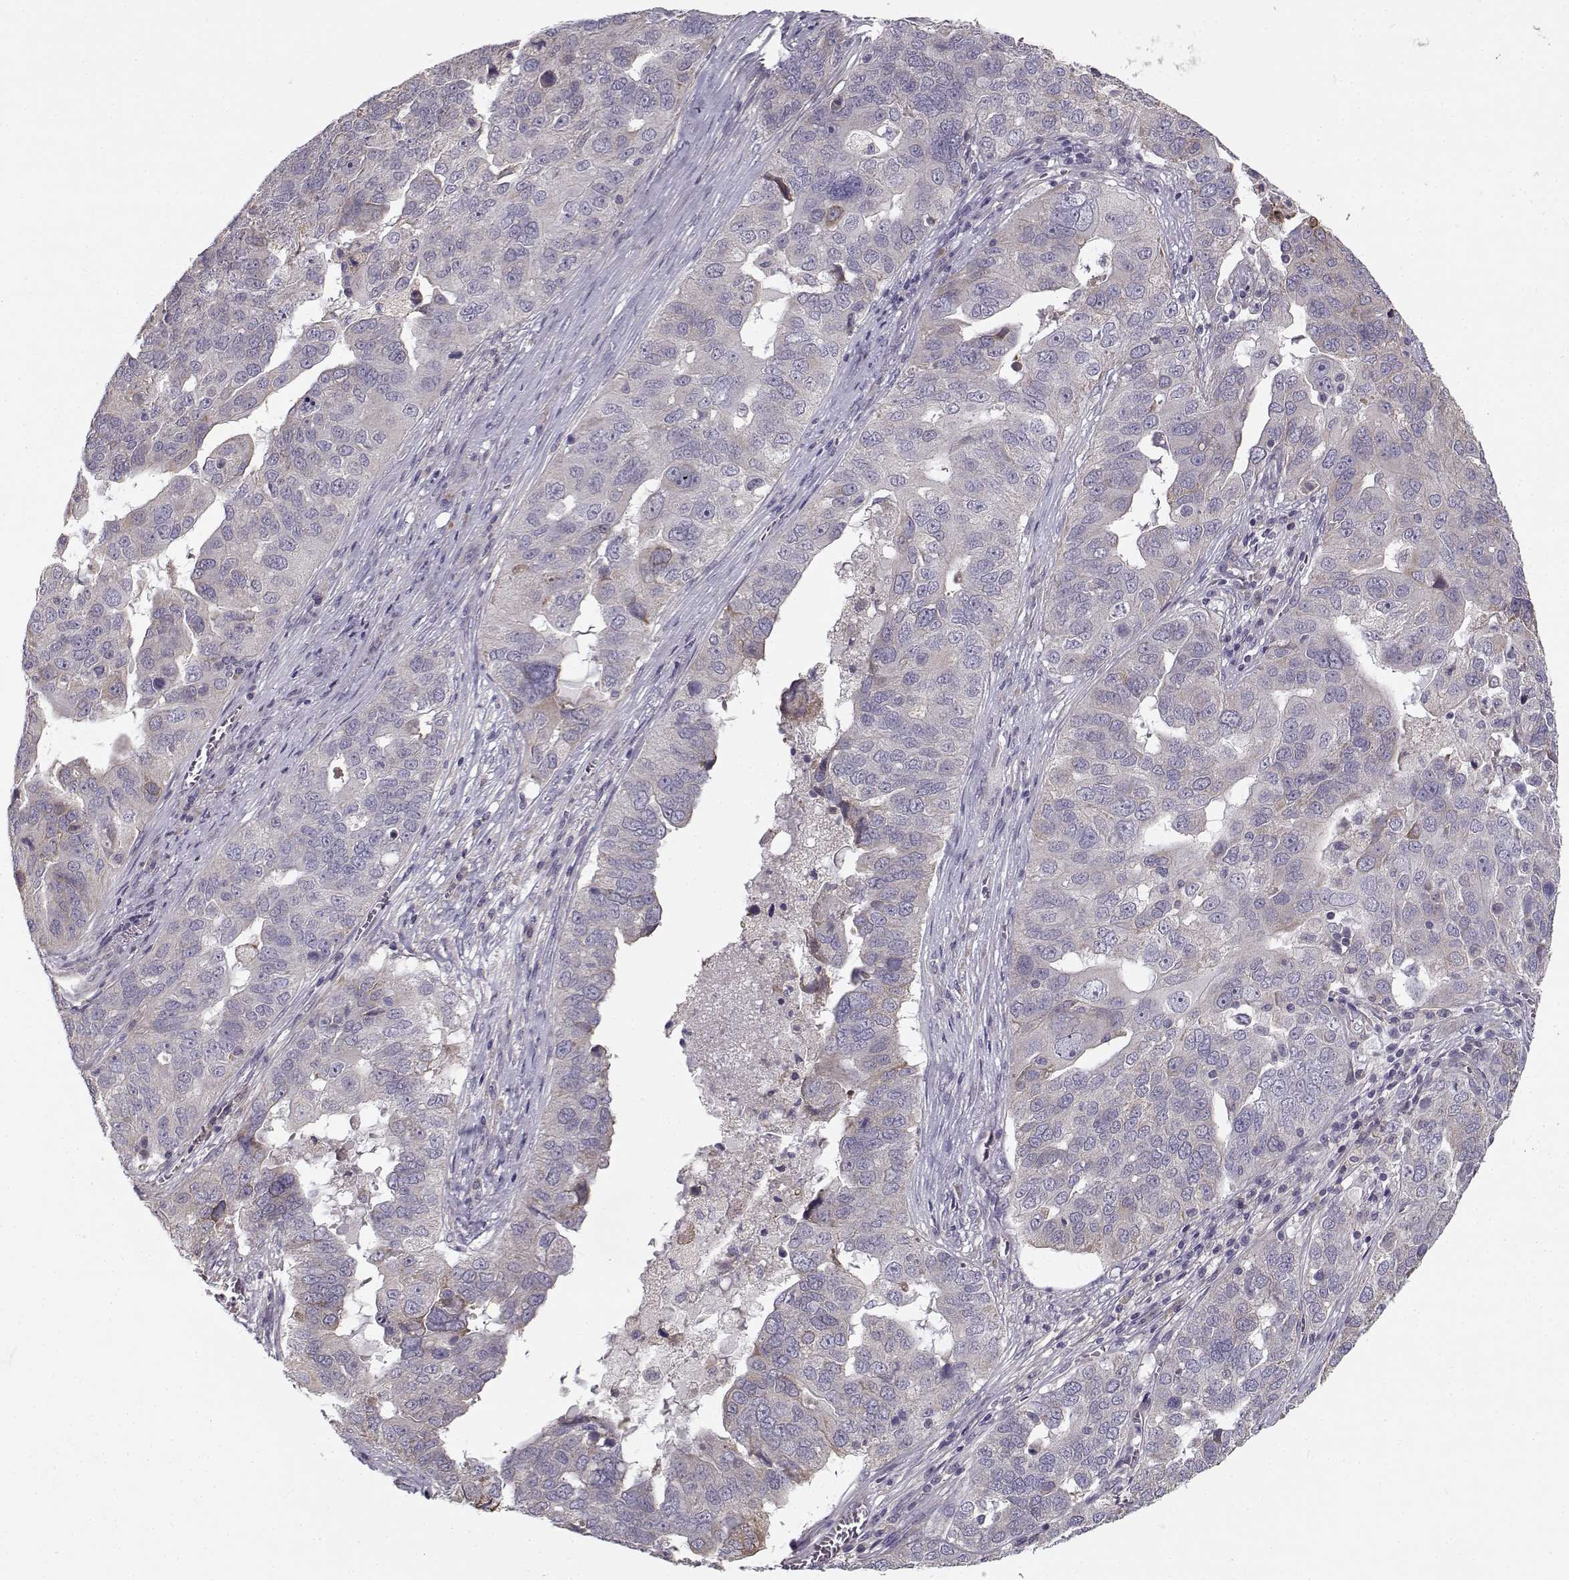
{"staining": {"intensity": "negative", "quantity": "none", "location": "none"}, "tissue": "ovarian cancer", "cell_type": "Tumor cells", "image_type": "cancer", "snomed": [{"axis": "morphology", "description": "Carcinoma, endometroid"}, {"axis": "topography", "description": "Soft tissue"}, {"axis": "topography", "description": "Ovary"}], "caption": "High power microscopy photomicrograph of an IHC photomicrograph of endometroid carcinoma (ovarian), revealing no significant staining in tumor cells.", "gene": "ENTPD8", "patient": {"sex": "female", "age": 52}}